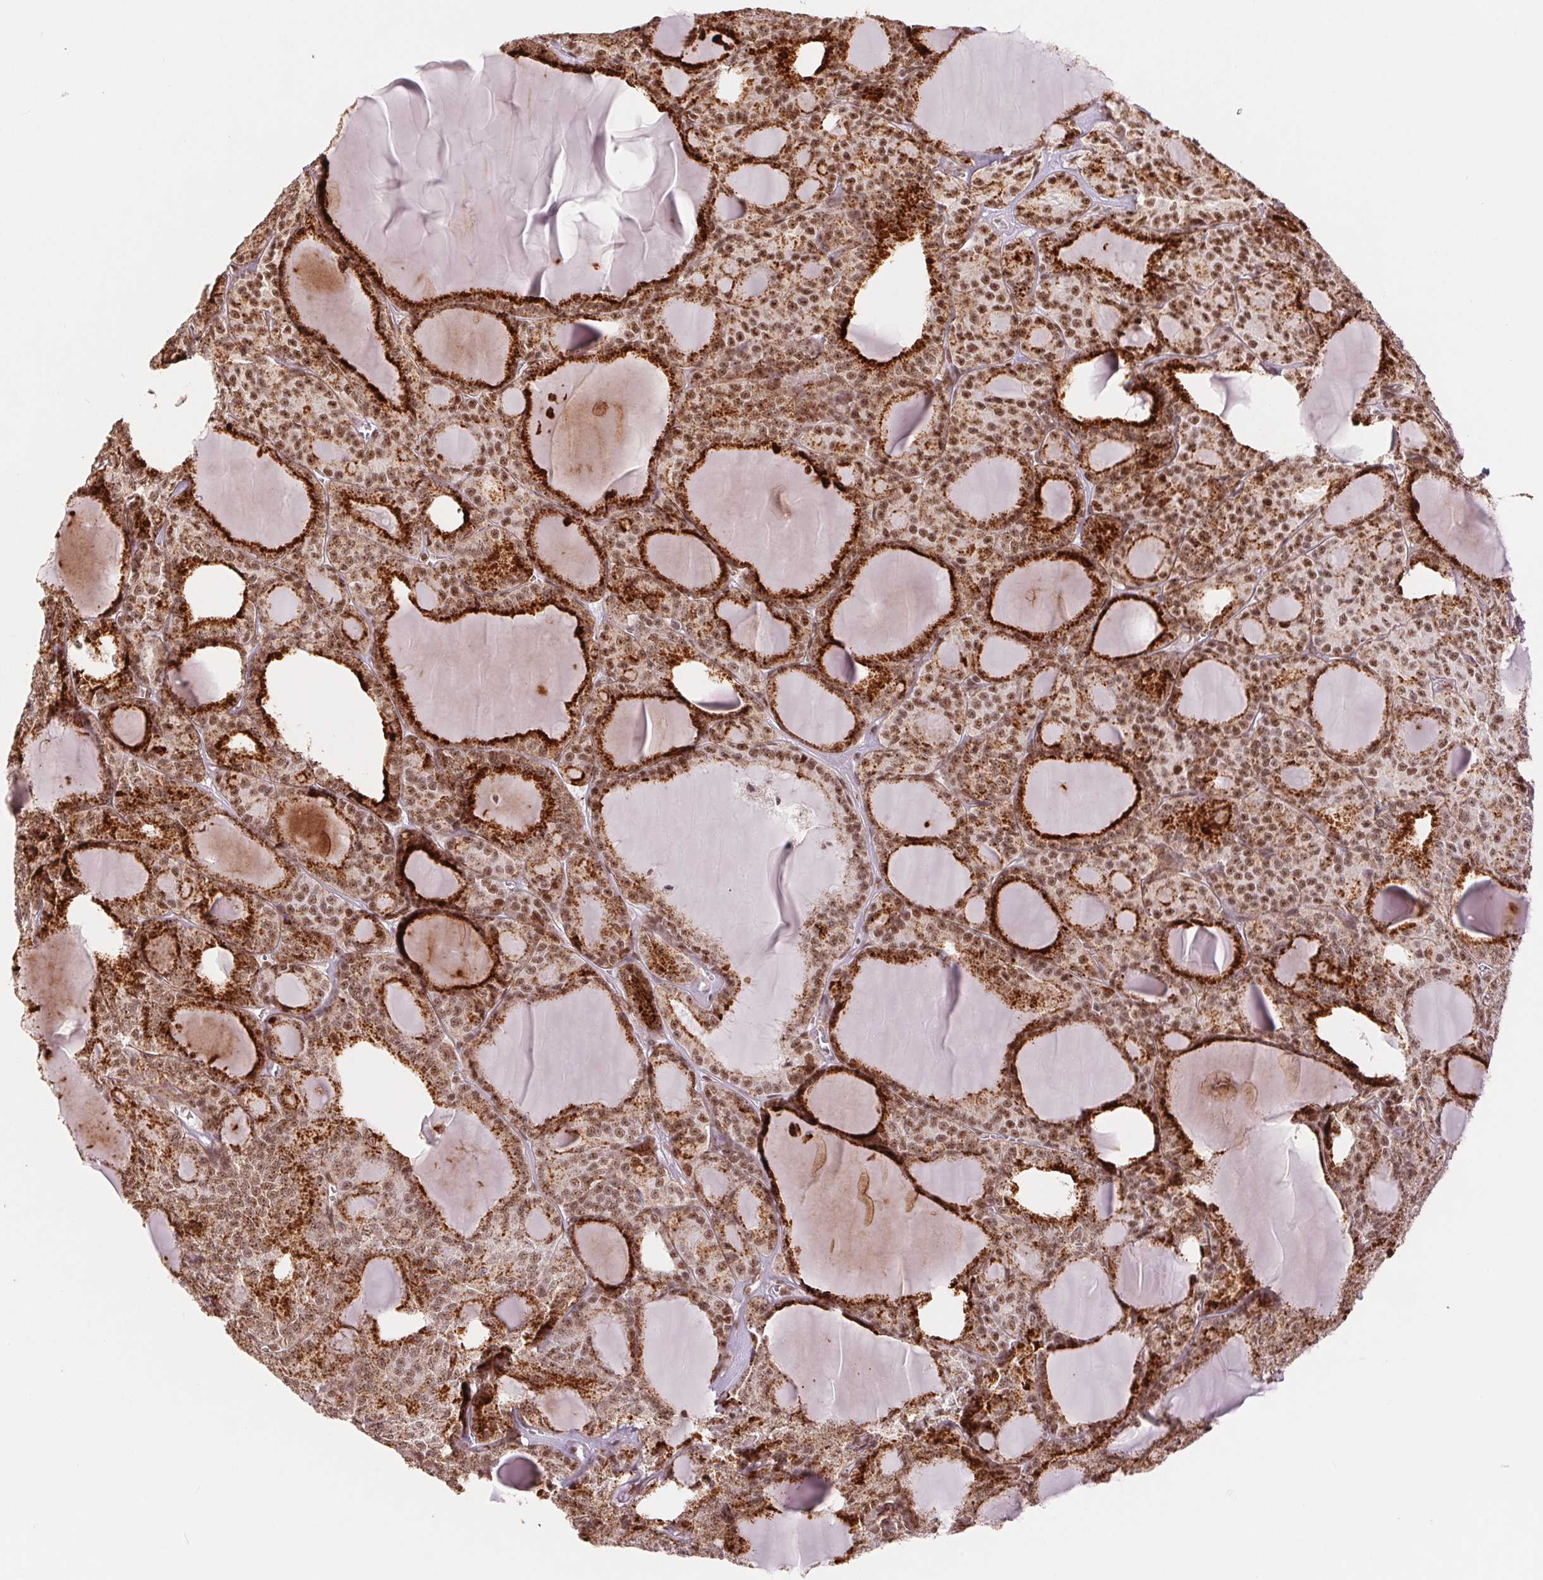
{"staining": {"intensity": "moderate", "quantity": ">75%", "location": "cytoplasmic/membranous,nuclear"}, "tissue": "thyroid cancer", "cell_type": "Tumor cells", "image_type": "cancer", "snomed": [{"axis": "morphology", "description": "Follicular adenoma carcinoma, NOS"}, {"axis": "topography", "description": "Thyroid gland"}], "caption": "IHC (DAB (3,3'-diaminobenzidine)) staining of human follicular adenoma carcinoma (thyroid) reveals moderate cytoplasmic/membranous and nuclear protein staining in about >75% of tumor cells. Using DAB (brown) and hematoxylin (blue) stains, captured at high magnification using brightfield microscopy.", "gene": "SREK1", "patient": {"sex": "male", "age": 74}}